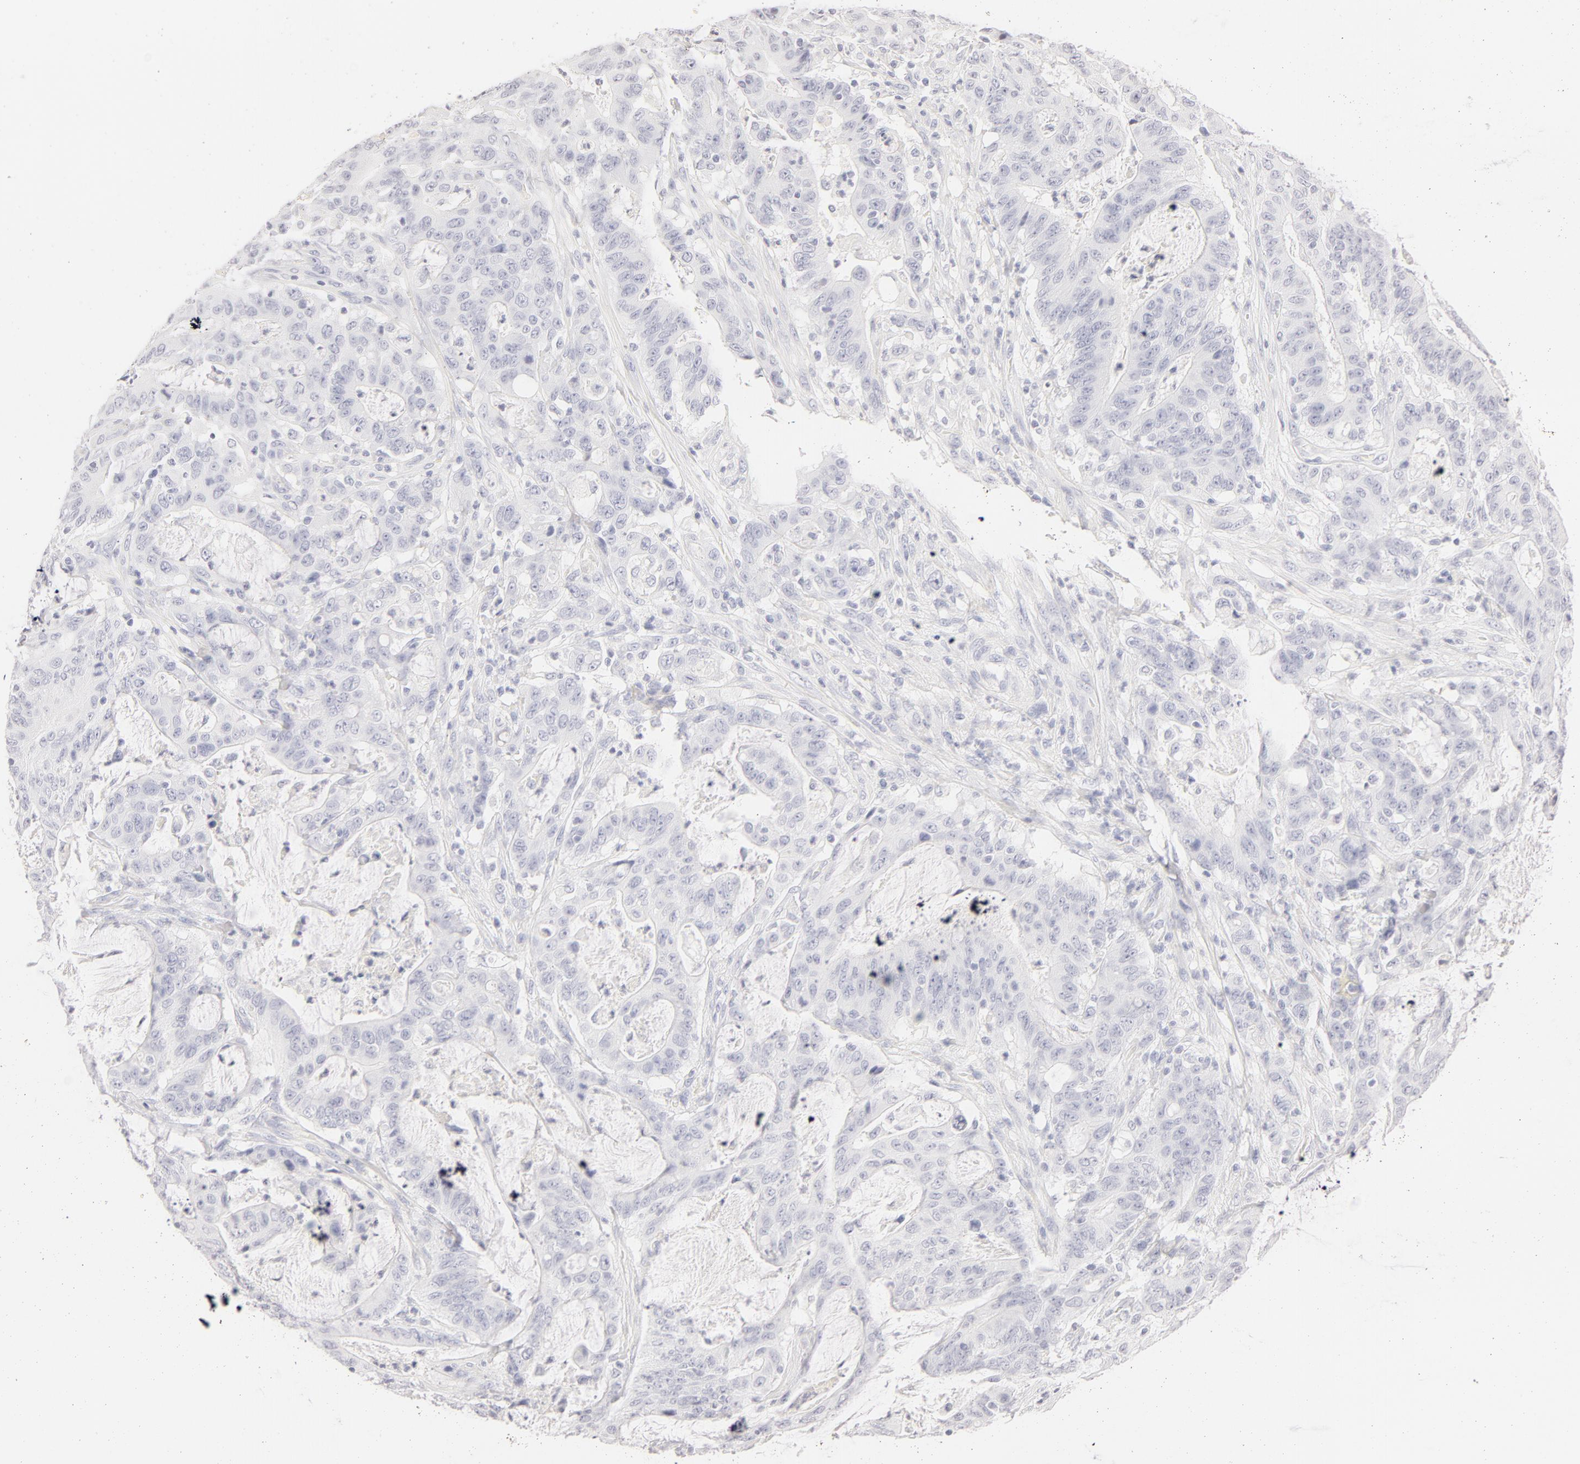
{"staining": {"intensity": "negative", "quantity": "none", "location": "none"}, "tissue": "colorectal cancer", "cell_type": "Tumor cells", "image_type": "cancer", "snomed": [{"axis": "morphology", "description": "Adenocarcinoma, NOS"}, {"axis": "topography", "description": "Colon"}], "caption": "A high-resolution photomicrograph shows IHC staining of adenocarcinoma (colorectal), which exhibits no significant staining in tumor cells.", "gene": "LGALS7B", "patient": {"sex": "male", "age": 54}}